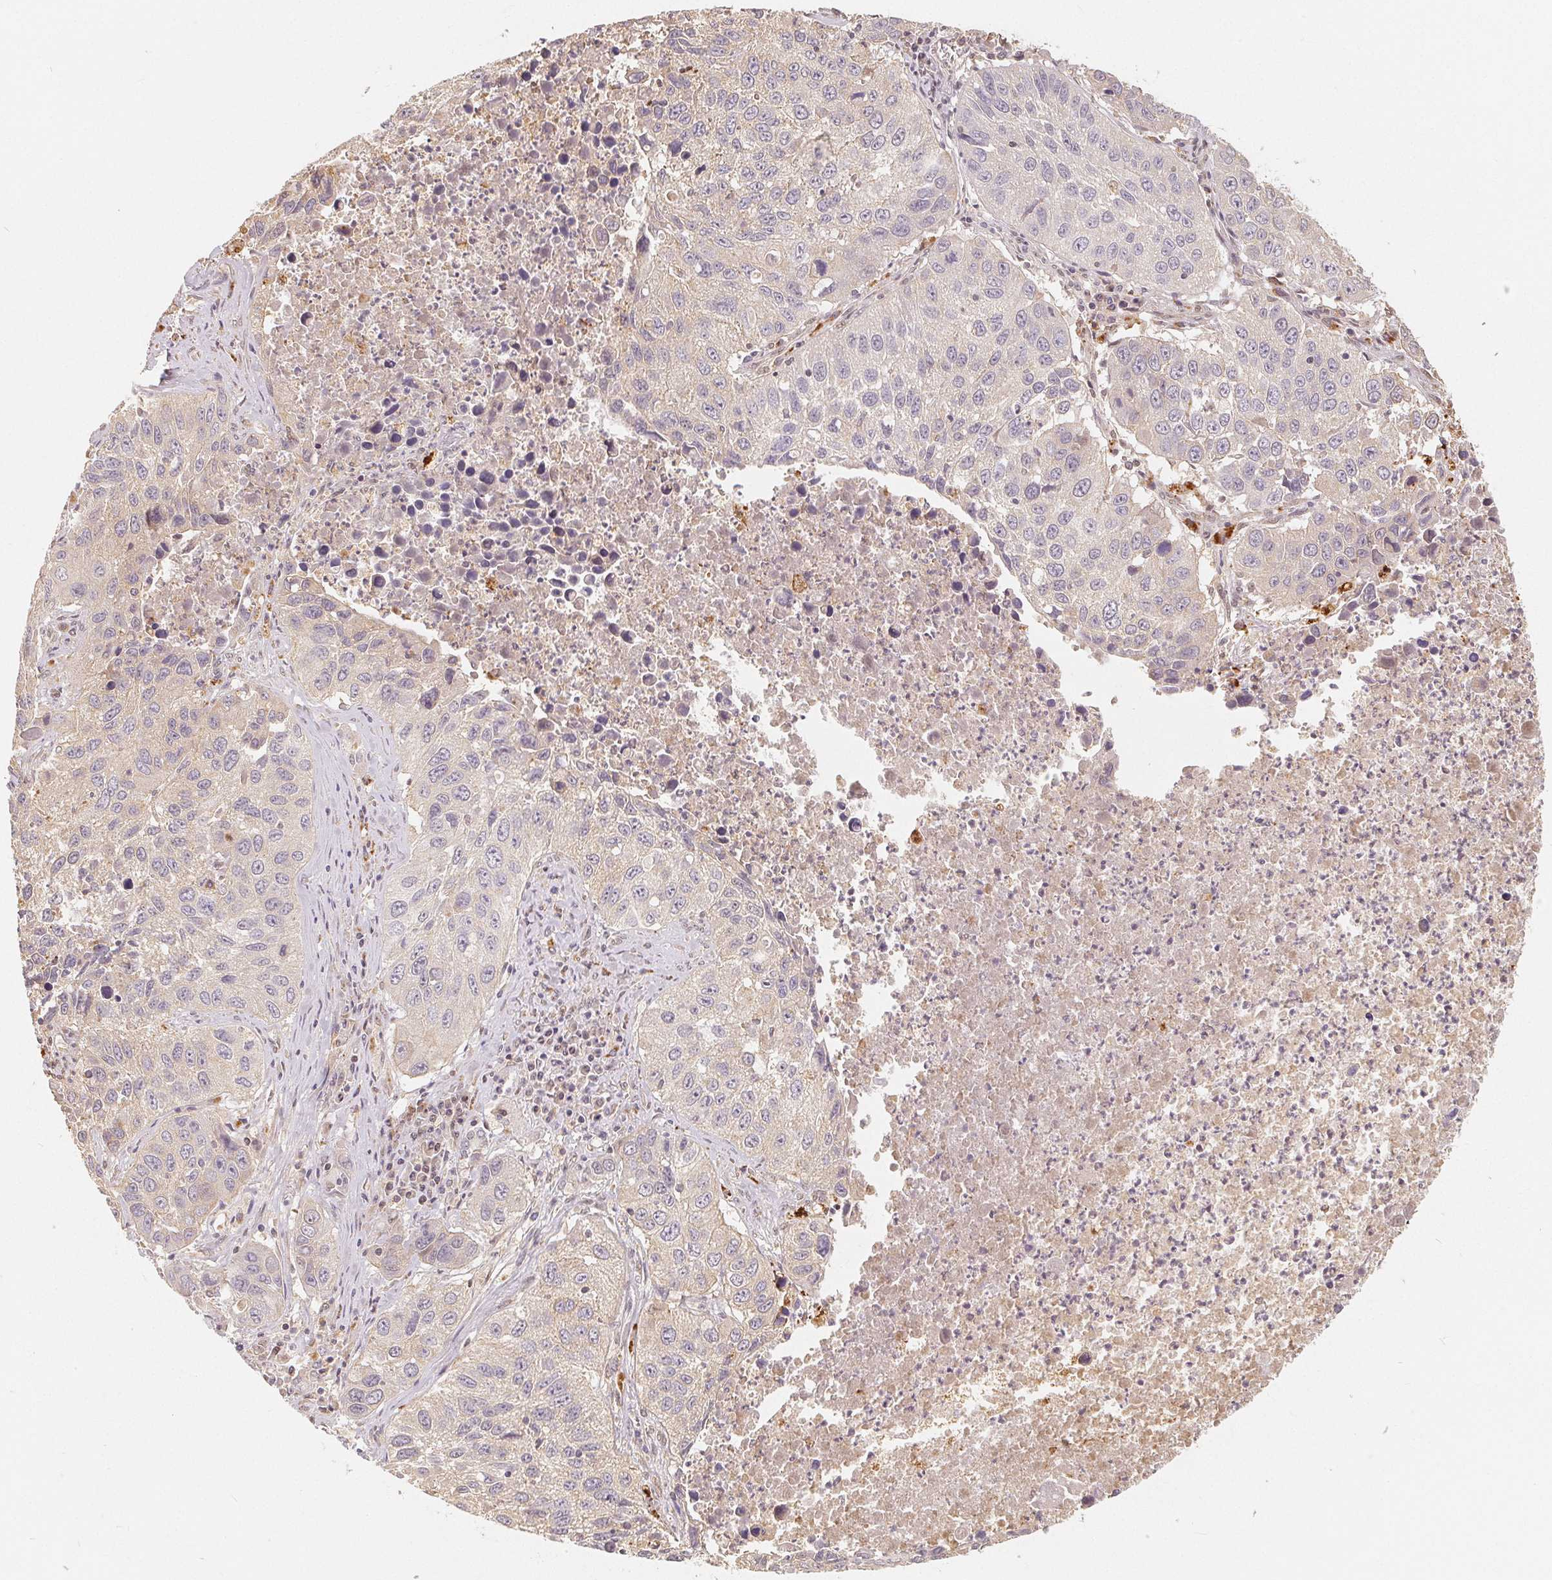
{"staining": {"intensity": "negative", "quantity": "none", "location": "none"}, "tissue": "lung cancer", "cell_type": "Tumor cells", "image_type": "cancer", "snomed": [{"axis": "morphology", "description": "Squamous cell carcinoma, NOS"}, {"axis": "topography", "description": "Lung"}], "caption": "Protein analysis of lung cancer (squamous cell carcinoma) demonstrates no significant positivity in tumor cells.", "gene": "GUSB", "patient": {"sex": "female", "age": 61}}